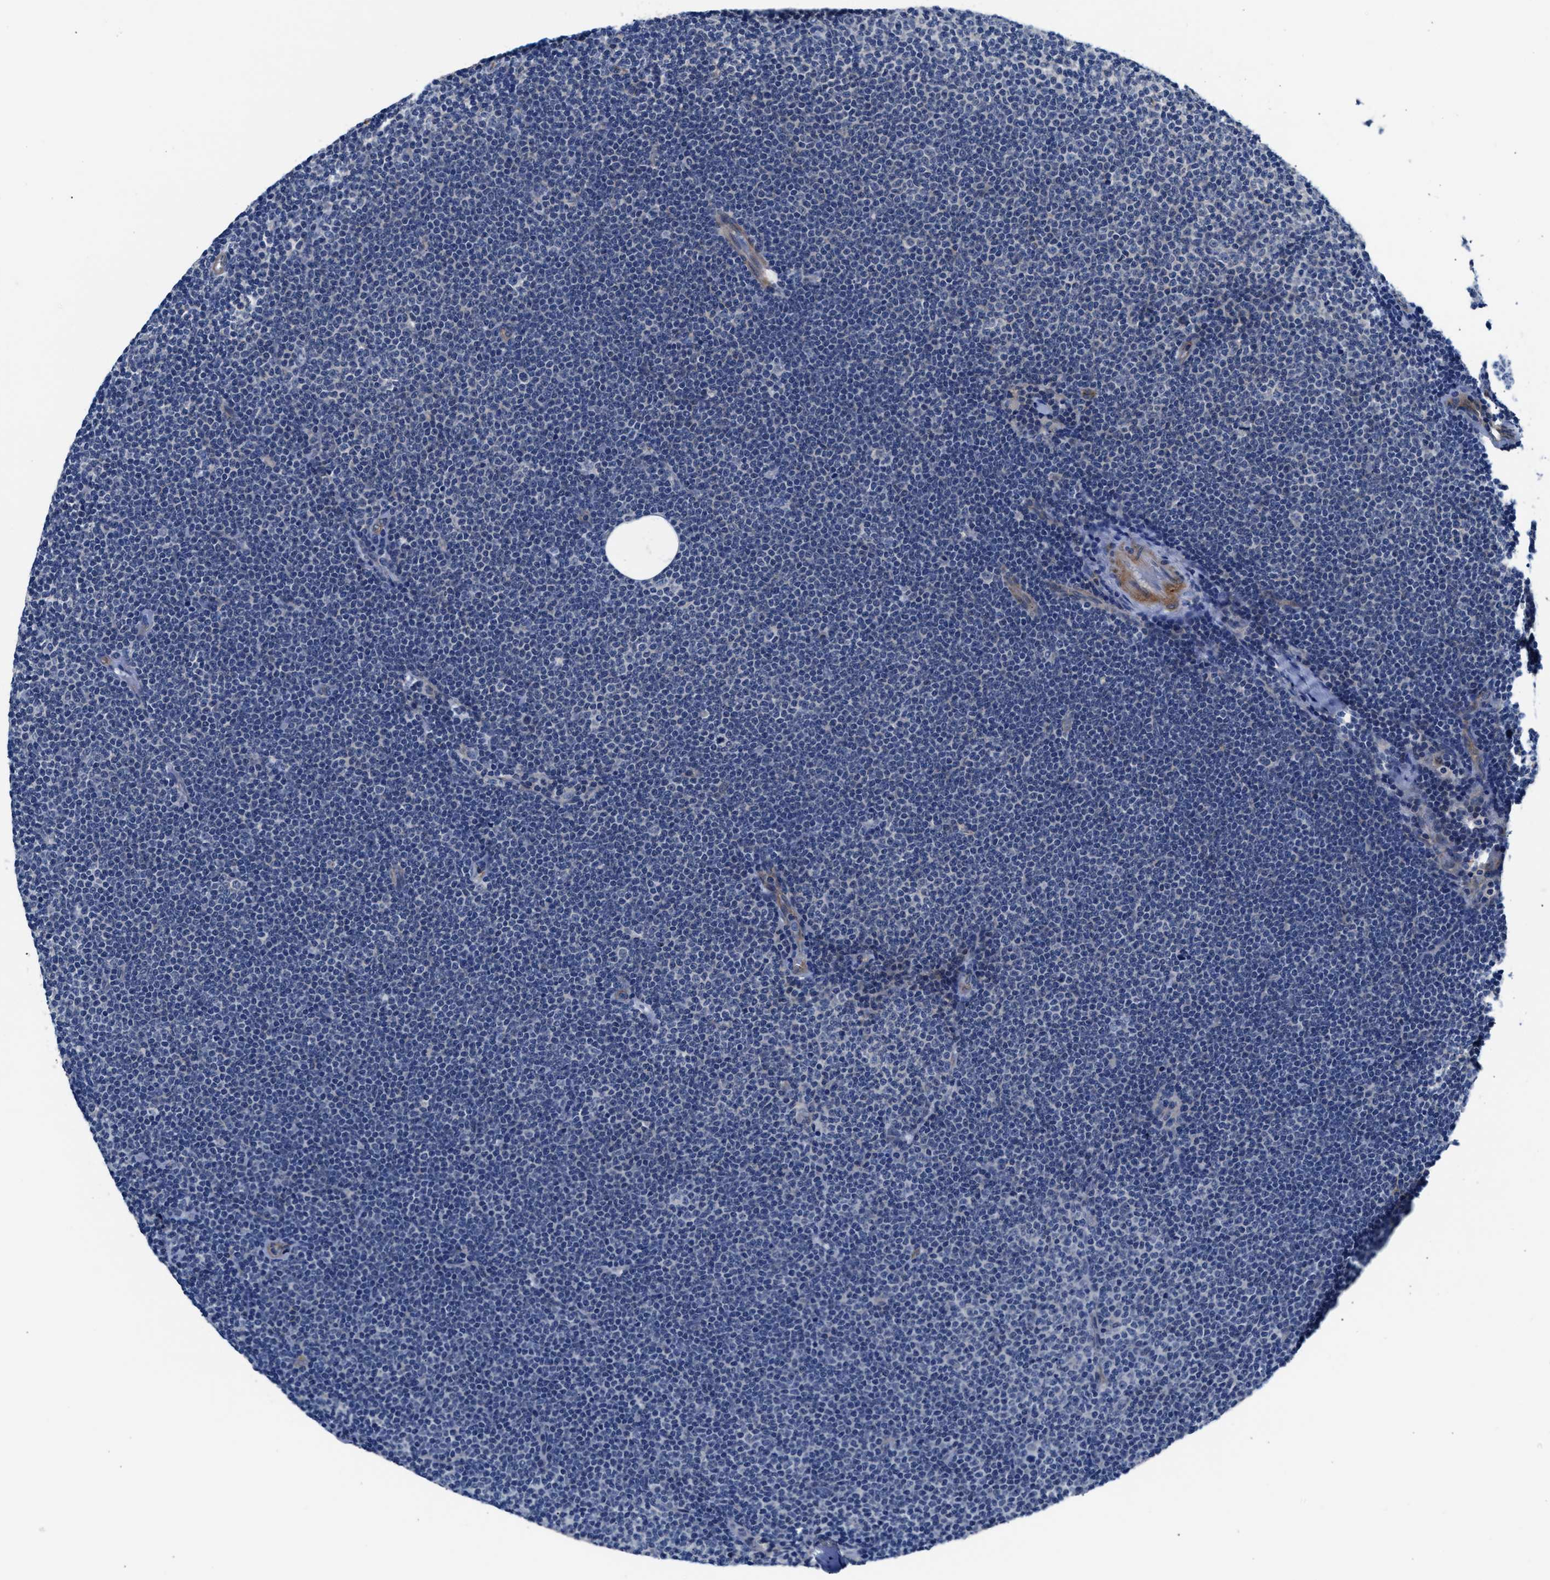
{"staining": {"intensity": "negative", "quantity": "none", "location": "none"}, "tissue": "lymphoma", "cell_type": "Tumor cells", "image_type": "cancer", "snomed": [{"axis": "morphology", "description": "Malignant lymphoma, non-Hodgkin's type, Low grade"}, {"axis": "topography", "description": "Lymph node"}], "caption": "The histopathology image displays no significant positivity in tumor cells of lymphoma.", "gene": "PARG", "patient": {"sex": "female", "age": 53}}